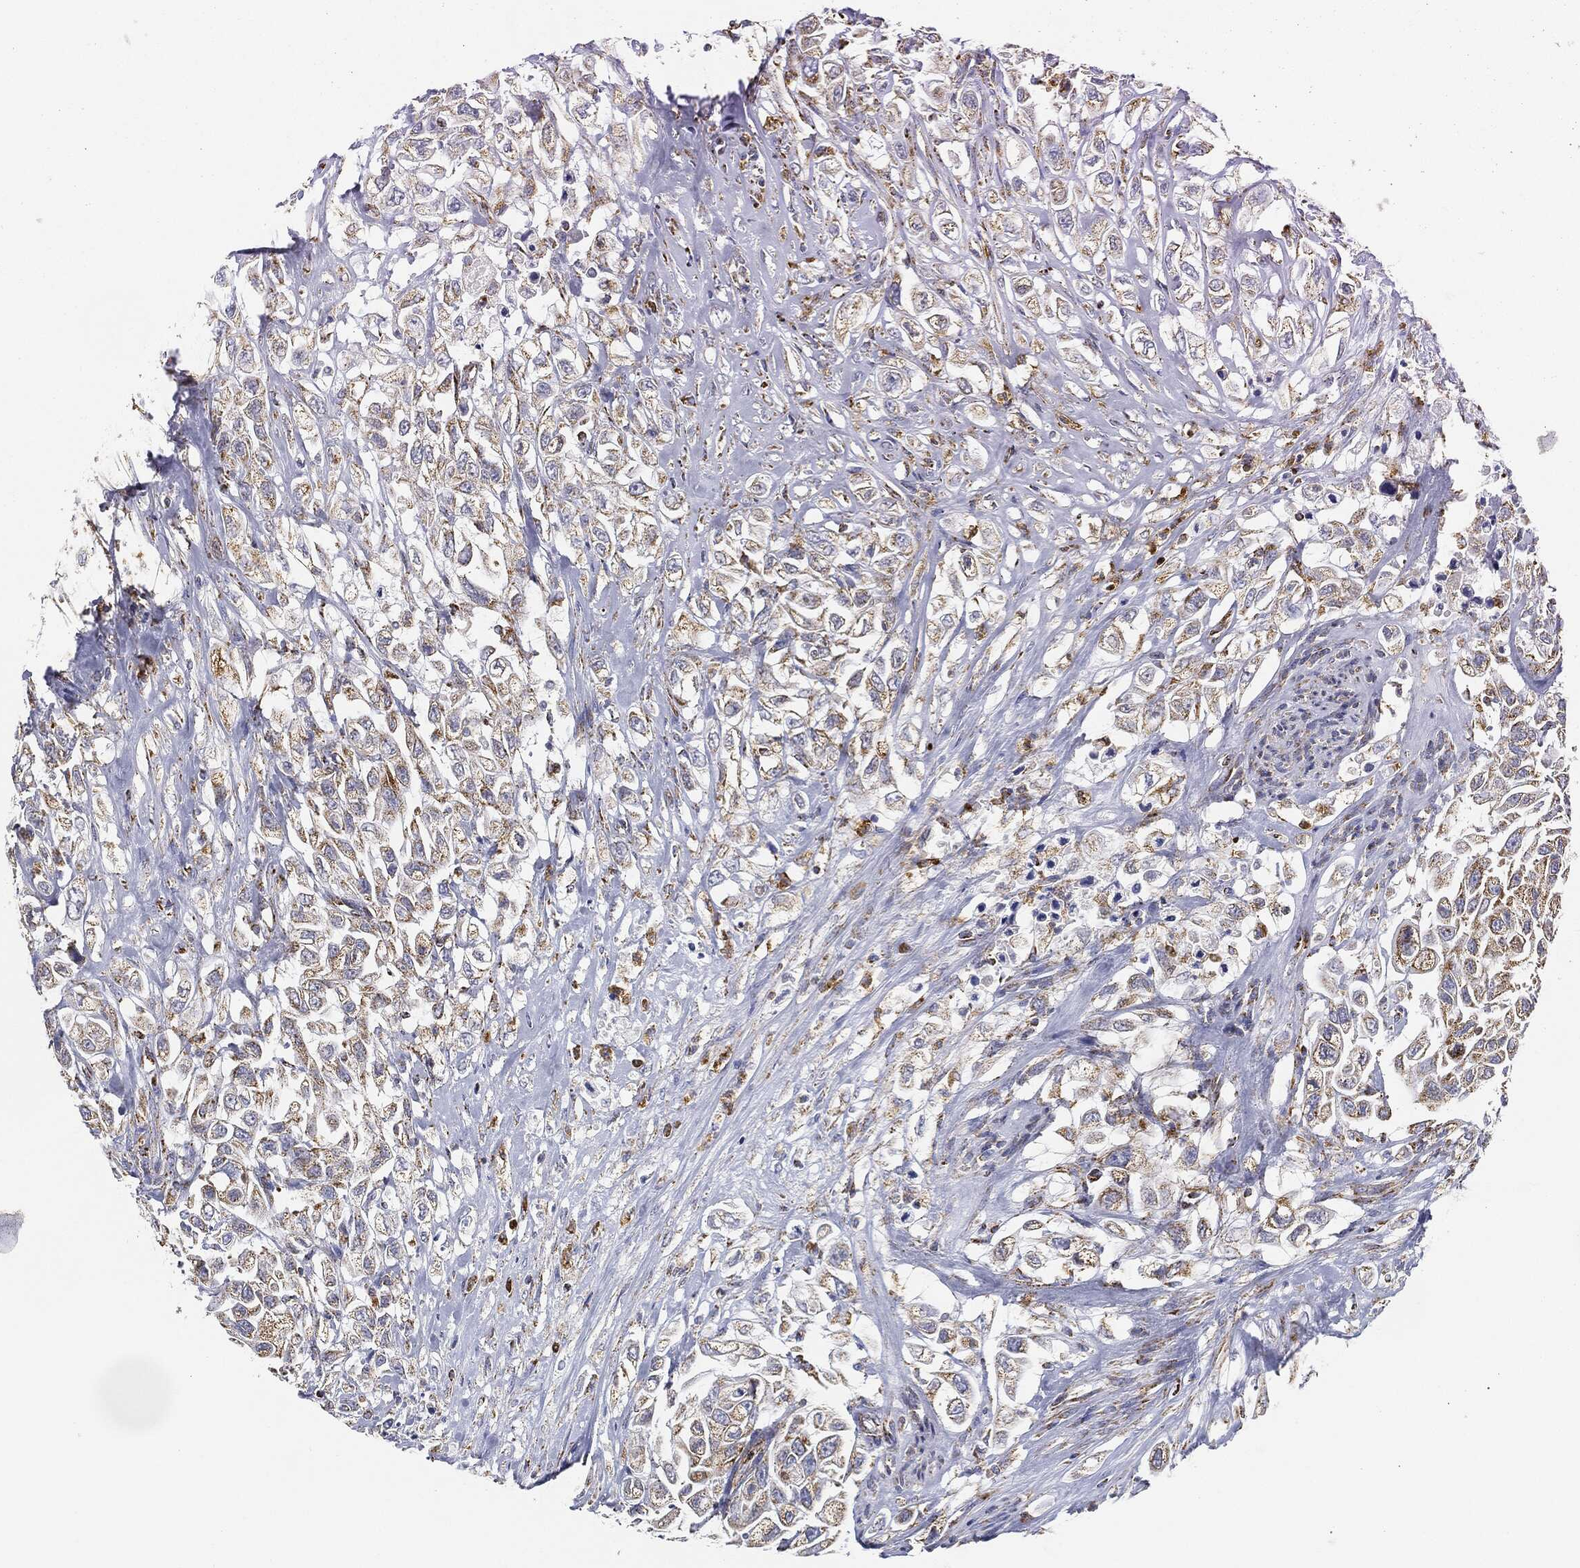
{"staining": {"intensity": "strong", "quantity": "<25%", "location": "cytoplasmic/membranous"}, "tissue": "urothelial cancer", "cell_type": "Tumor cells", "image_type": "cancer", "snomed": [{"axis": "morphology", "description": "Urothelial carcinoma, High grade"}, {"axis": "topography", "description": "Urinary bladder"}], "caption": "The micrograph displays immunohistochemical staining of urothelial cancer. There is strong cytoplasmic/membranous staining is appreciated in about <25% of tumor cells. (Stains: DAB in brown, nuclei in blue, Microscopy: brightfield microscopy at high magnification).", "gene": "CAPN15", "patient": {"sex": "female", "age": 56}}